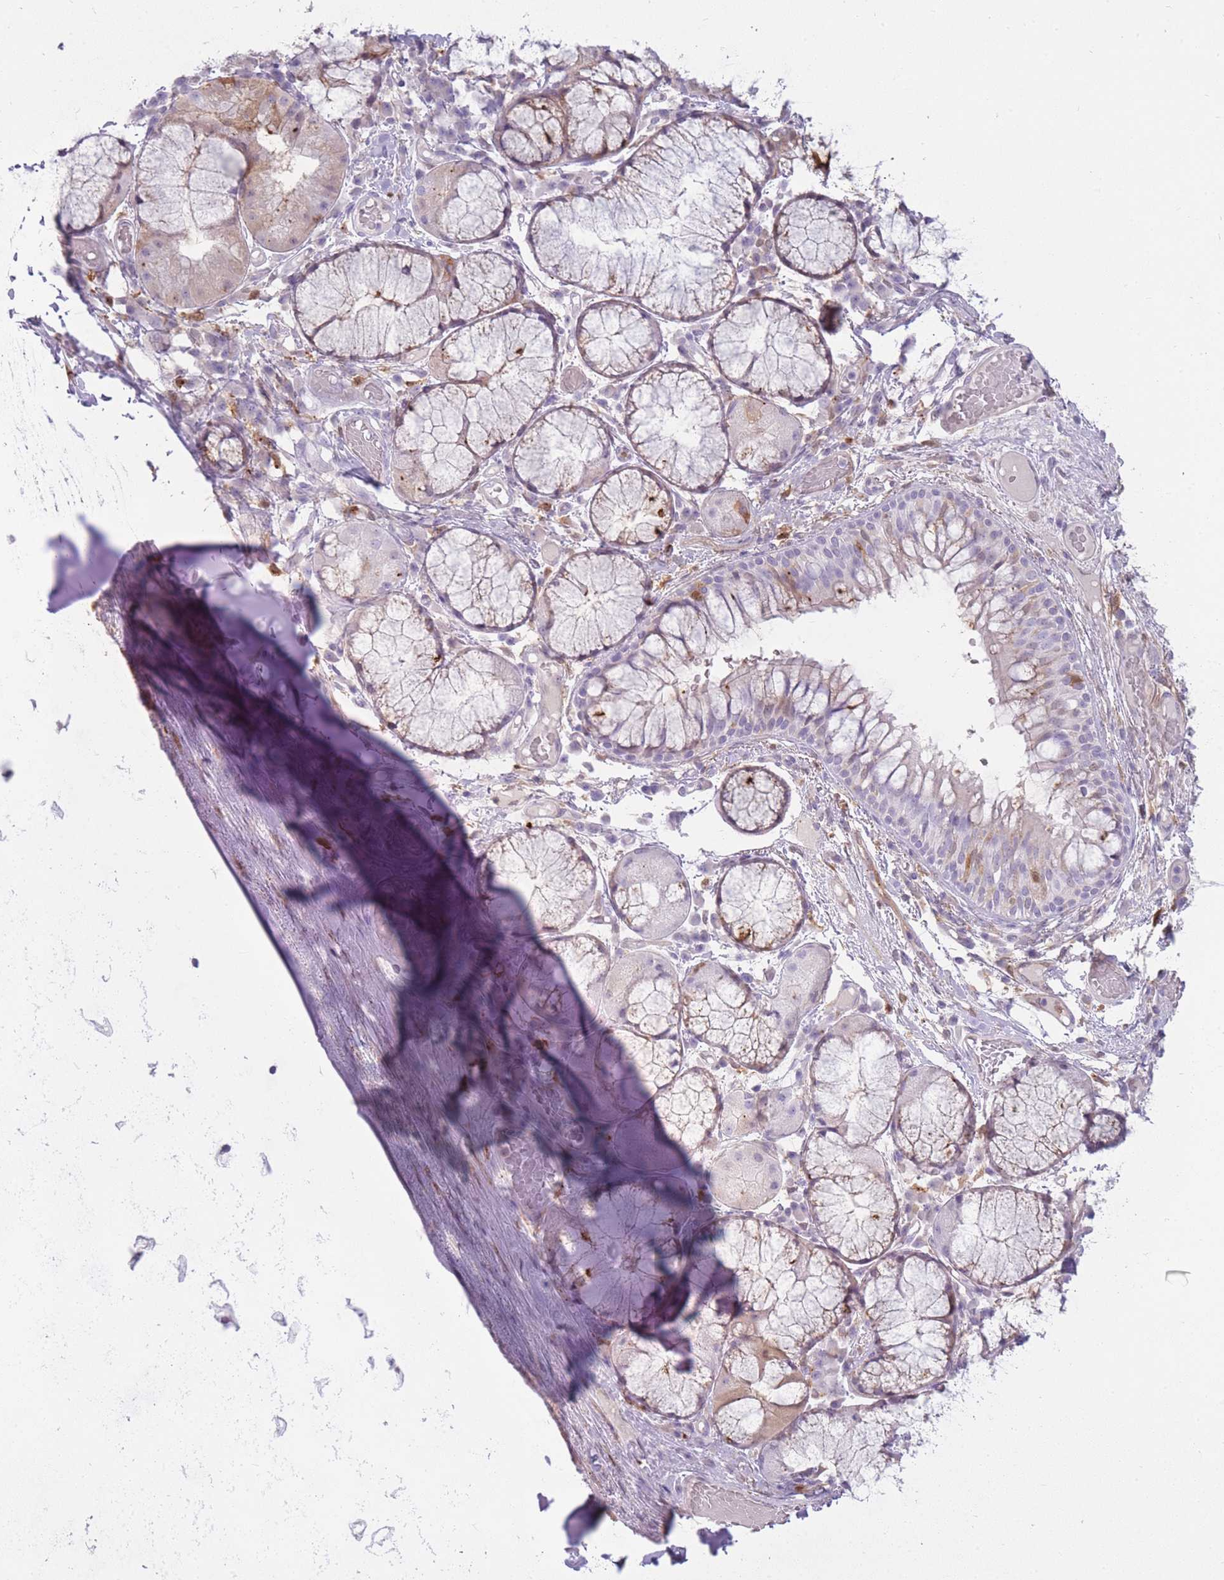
{"staining": {"intensity": "negative", "quantity": "none", "location": "none"}, "tissue": "soft tissue", "cell_type": "Chondrocytes", "image_type": "normal", "snomed": [{"axis": "morphology", "description": "Normal tissue, NOS"}, {"axis": "topography", "description": "Cartilage tissue"}, {"axis": "topography", "description": "Bronchus"}], "caption": "Photomicrograph shows no significant protein expression in chondrocytes of normal soft tissue.", "gene": "LGALS9B", "patient": {"sex": "male", "age": 56}}